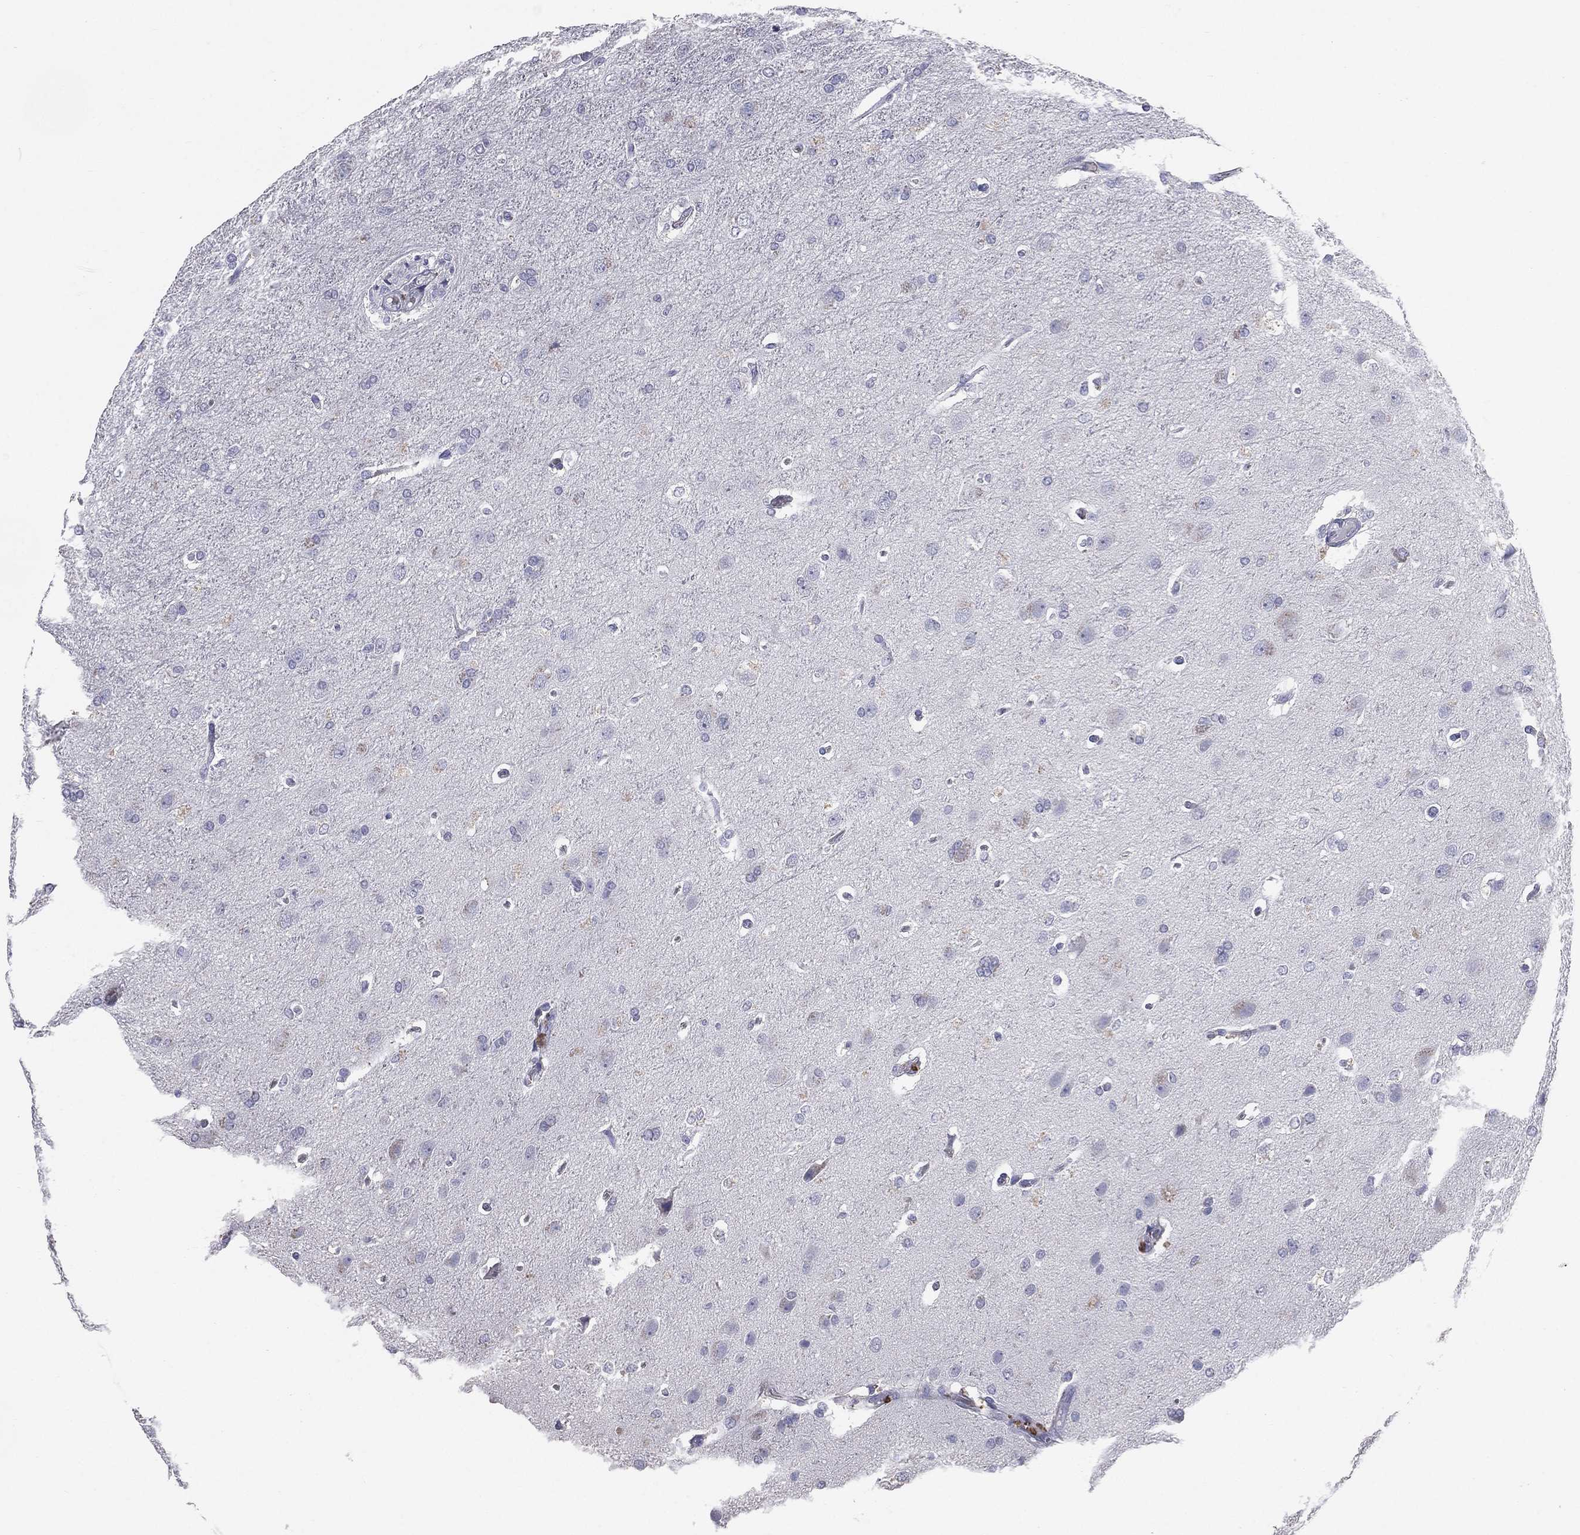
{"staining": {"intensity": "negative", "quantity": "none", "location": "none"}, "tissue": "glioma", "cell_type": "Tumor cells", "image_type": "cancer", "snomed": [{"axis": "morphology", "description": "Glioma, malignant, High grade"}, {"axis": "topography", "description": "Brain"}], "caption": "High-grade glioma (malignant) stained for a protein using immunohistochemistry reveals no positivity tumor cells.", "gene": "ESX1", "patient": {"sex": "male", "age": 68}}